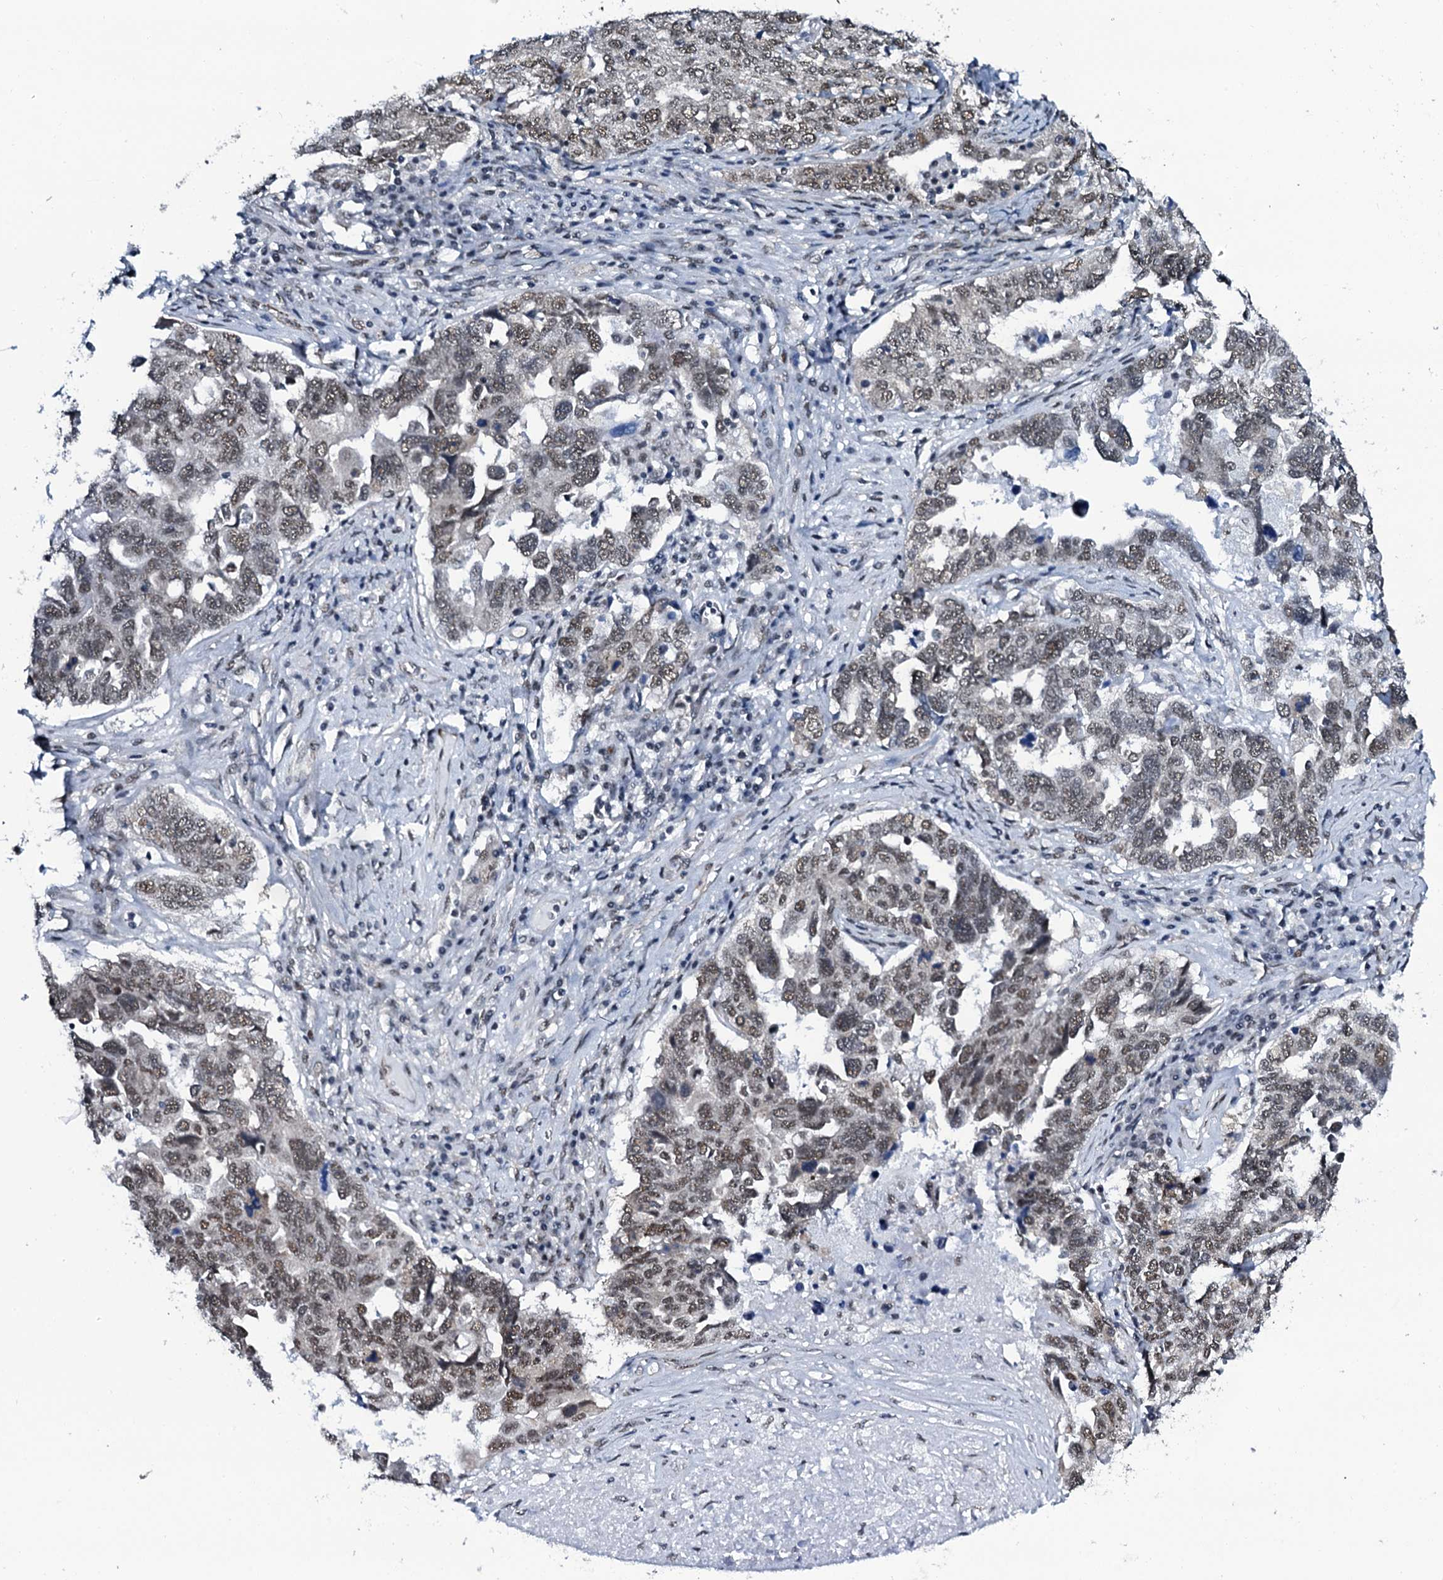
{"staining": {"intensity": "weak", "quantity": ">75%", "location": "nuclear"}, "tissue": "ovarian cancer", "cell_type": "Tumor cells", "image_type": "cancer", "snomed": [{"axis": "morphology", "description": "Carcinoma, endometroid"}, {"axis": "topography", "description": "Ovary"}], "caption": "The image shows immunohistochemical staining of ovarian endometroid carcinoma. There is weak nuclear staining is identified in approximately >75% of tumor cells.", "gene": "CWC15", "patient": {"sex": "female", "age": 62}}